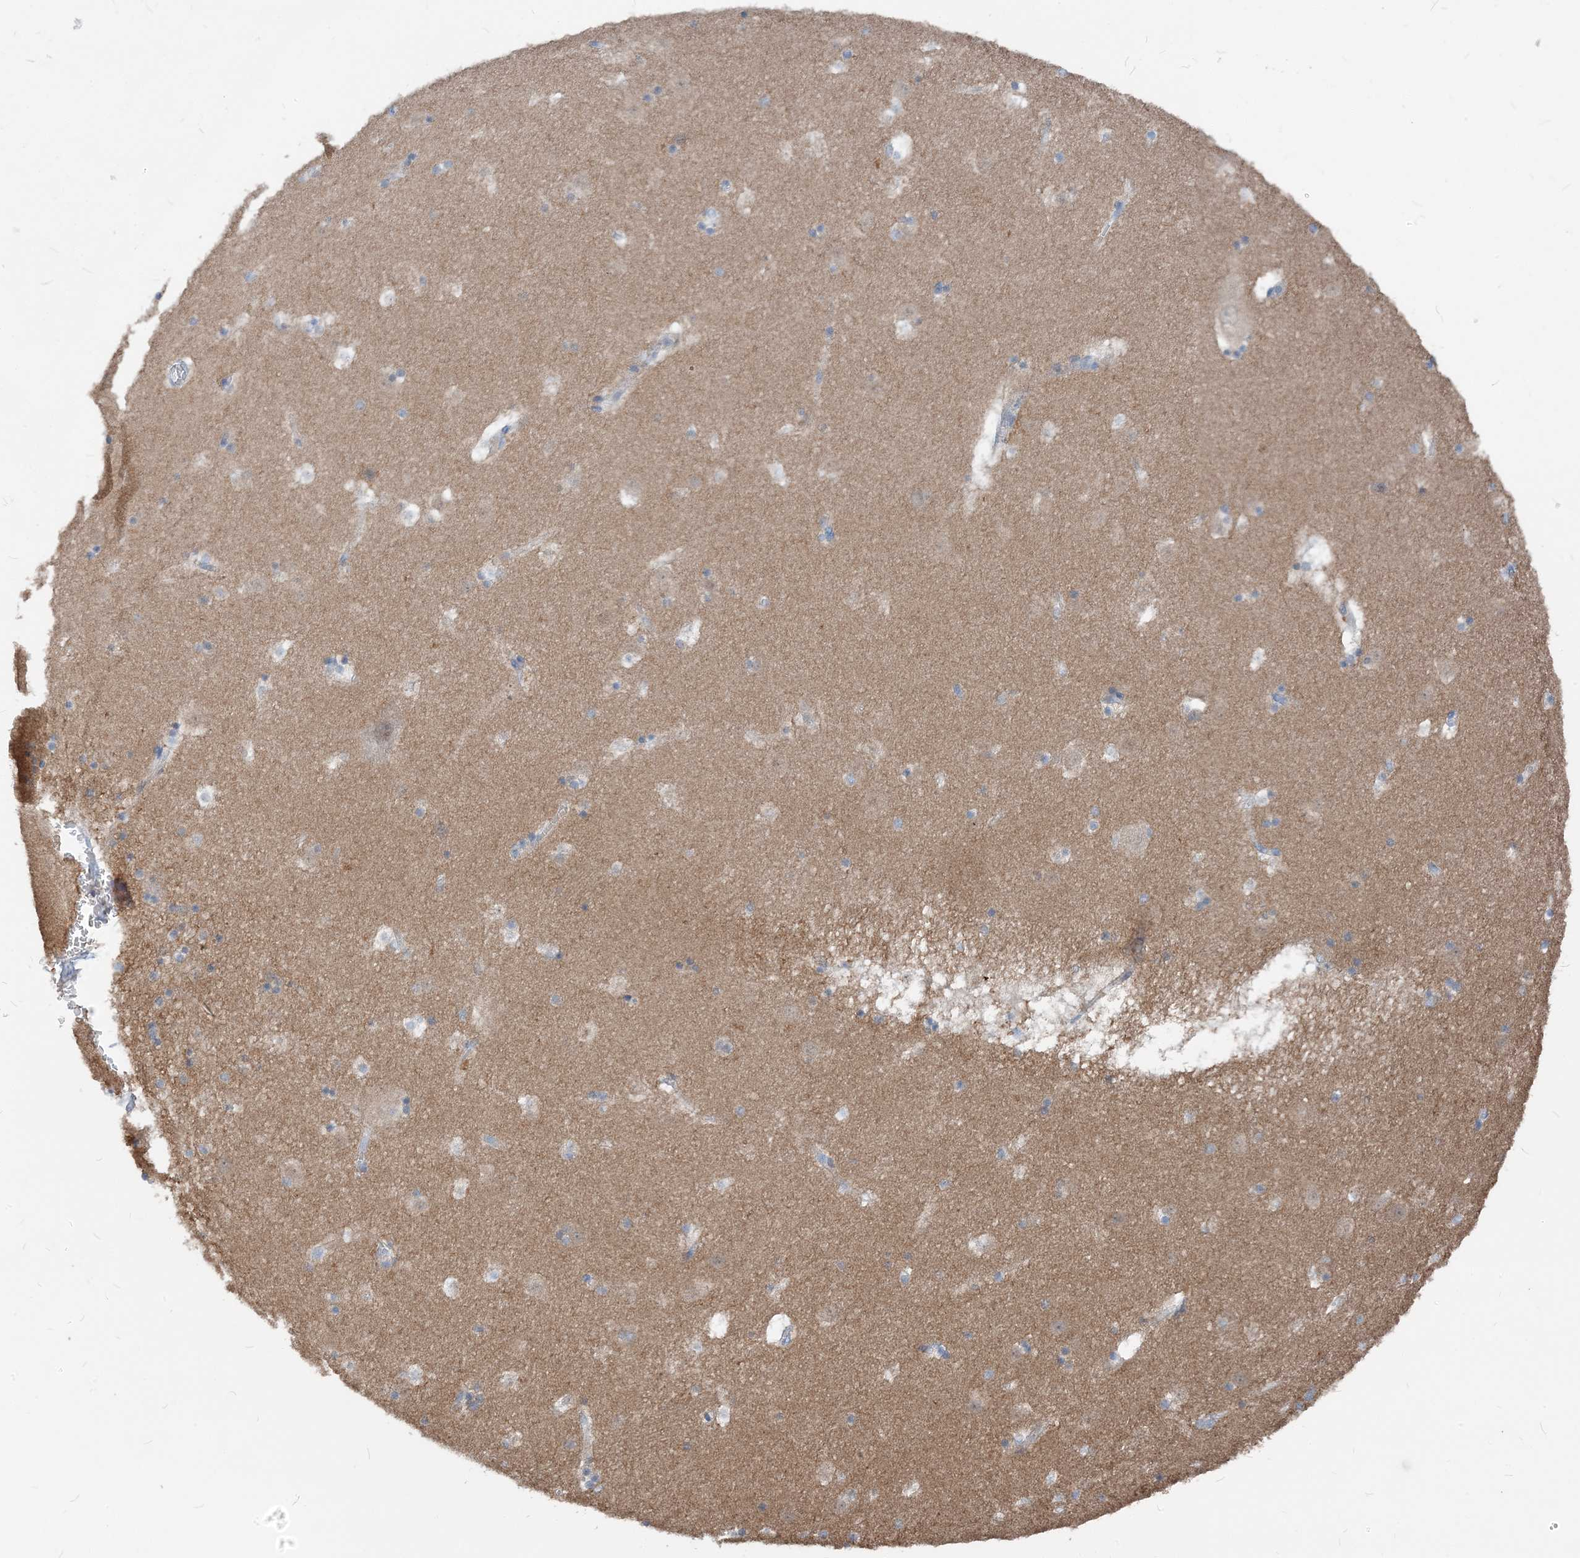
{"staining": {"intensity": "negative", "quantity": "none", "location": "none"}, "tissue": "caudate", "cell_type": "Glial cells", "image_type": "normal", "snomed": [{"axis": "morphology", "description": "Normal tissue, NOS"}, {"axis": "topography", "description": "Lateral ventricle wall"}], "caption": "Histopathology image shows no protein staining in glial cells of unremarkable caudate.", "gene": "NCOA7", "patient": {"sex": "male", "age": 45}}